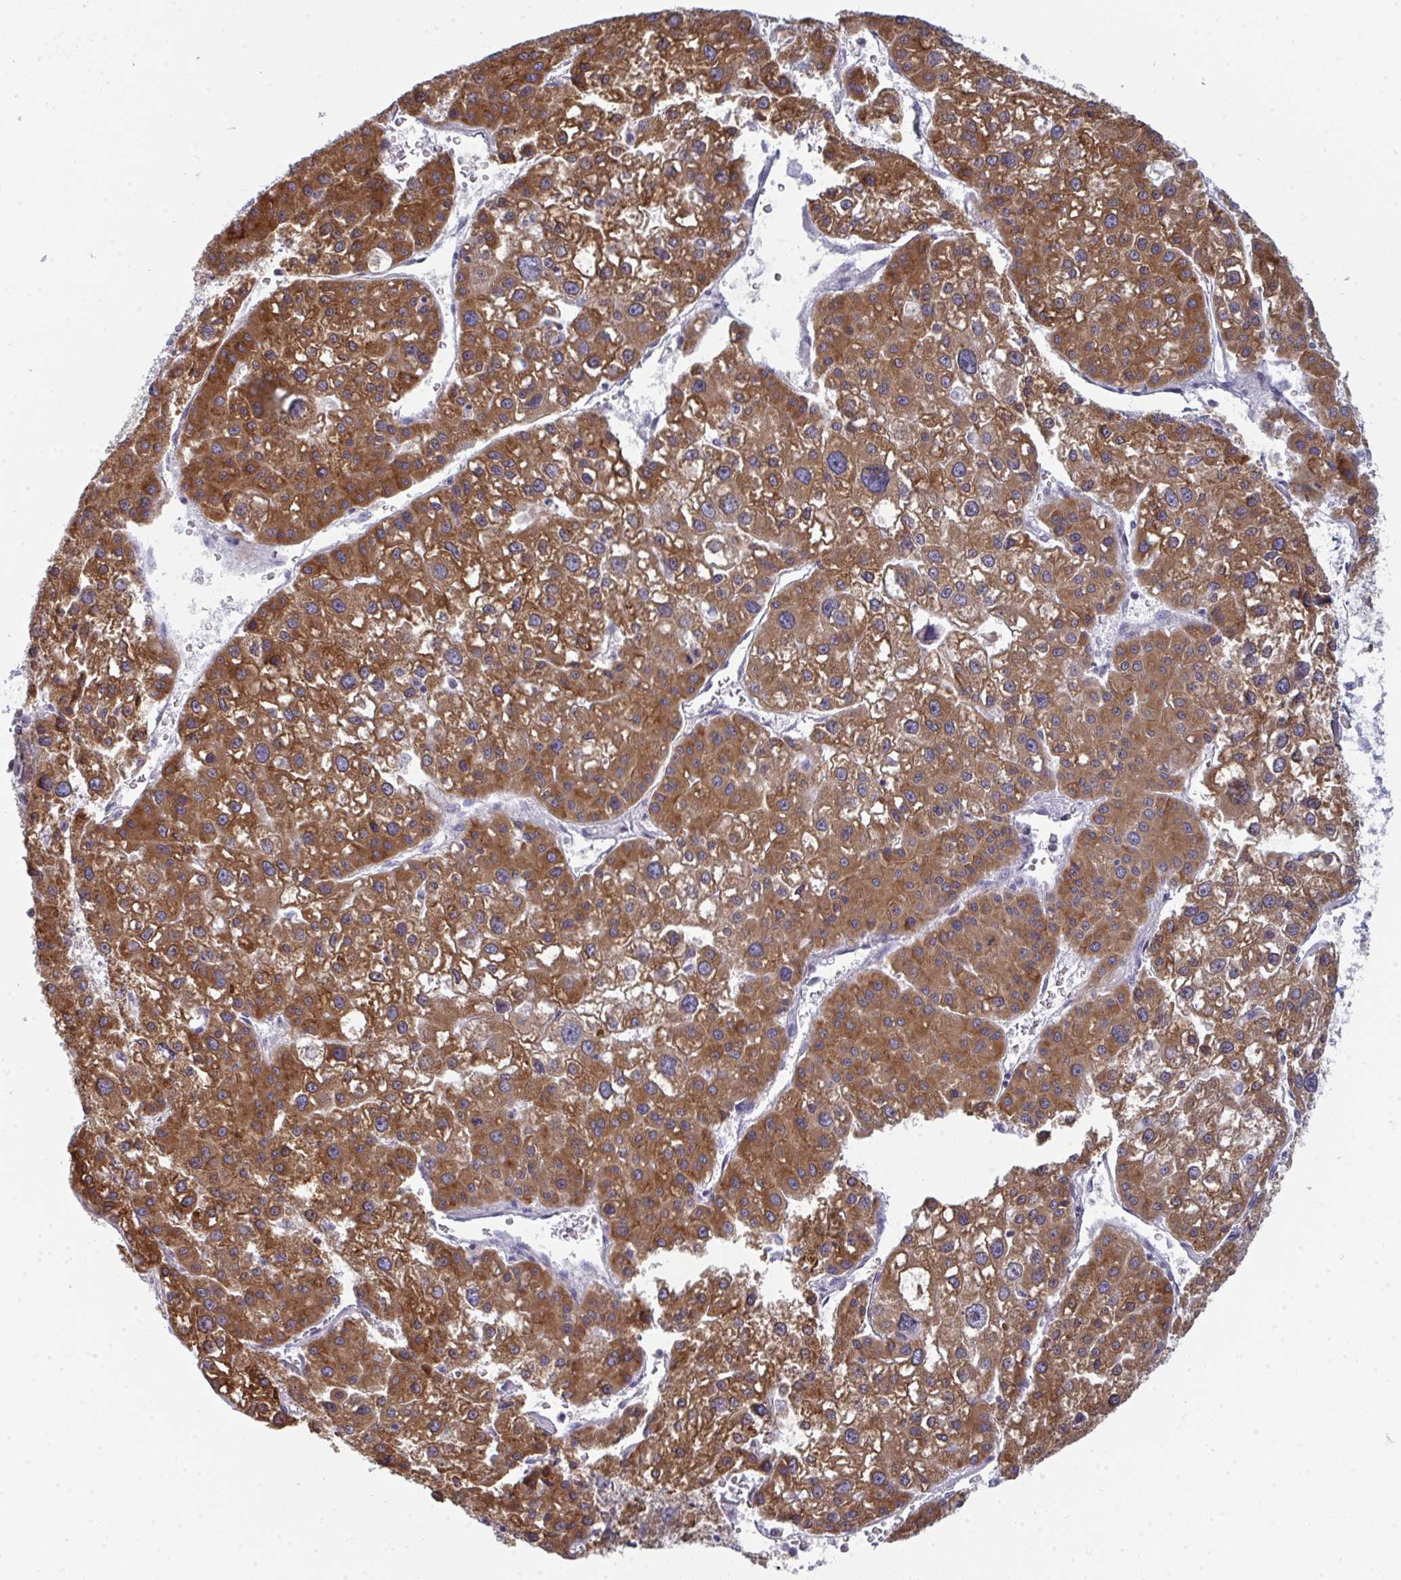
{"staining": {"intensity": "strong", "quantity": ">75%", "location": "cytoplasmic/membranous"}, "tissue": "liver cancer", "cell_type": "Tumor cells", "image_type": "cancer", "snomed": [{"axis": "morphology", "description": "Carcinoma, Hepatocellular, NOS"}, {"axis": "topography", "description": "Liver"}], "caption": "Strong cytoplasmic/membranous protein positivity is seen in about >75% of tumor cells in hepatocellular carcinoma (liver).", "gene": "LYSMD4", "patient": {"sex": "male", "age": 73}}